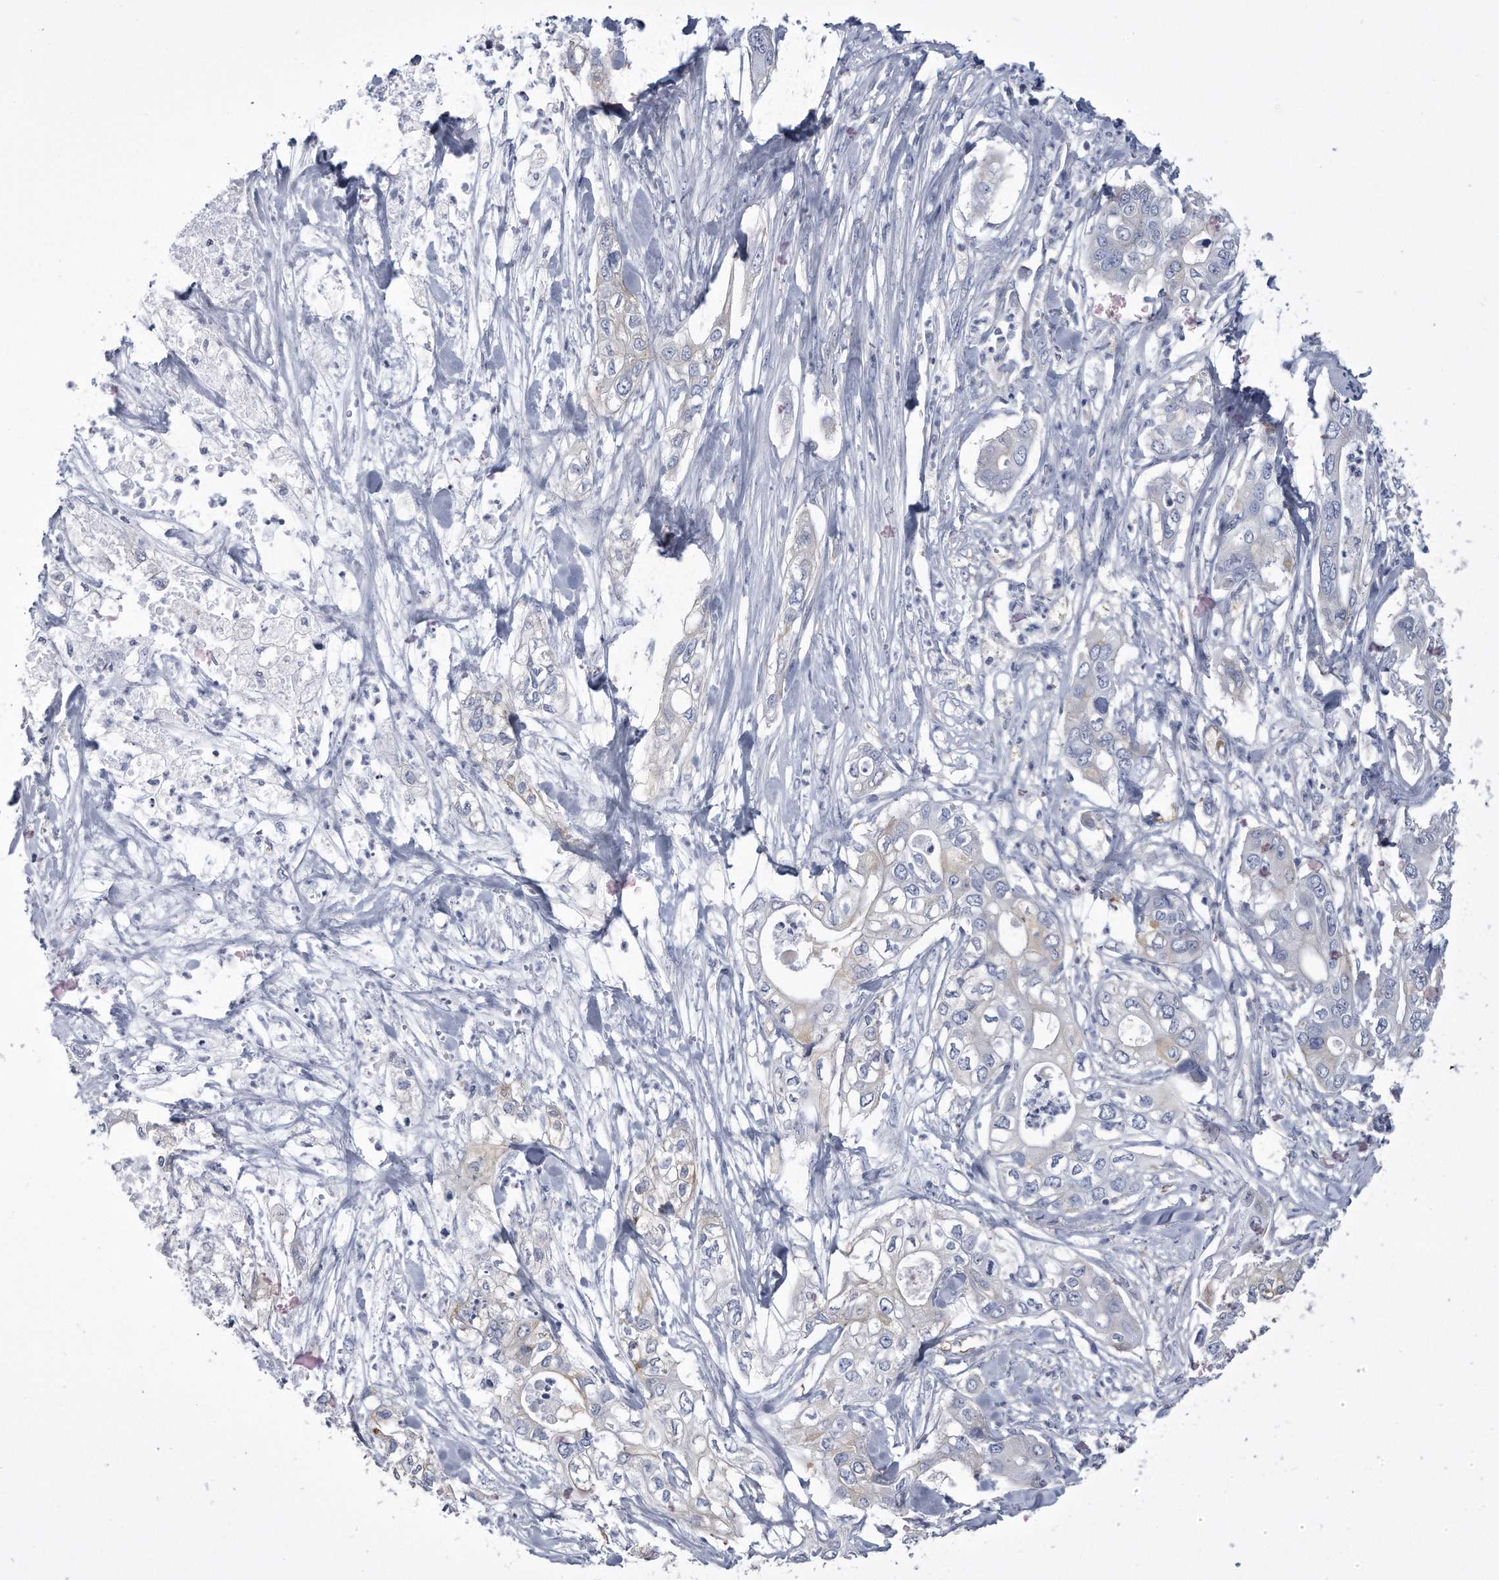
{"staining": {"intensity": "negative", "quantity": "none", "location": "none"}, "tissue": "pancreatic cancer", "cell_type": "Tumor cells", "image_type": "cancer", "snomed": [{"axis": "morphology", "description": "Adenocarcinoma, NOS"}, {"axis": "topography", "description": "Pancreas"}], "caption": "Tumor cells are negative for brown protein staining in pancreatic cancer.", "gene": "PYGB", "patient": {"sex": "female", "age": 78}}